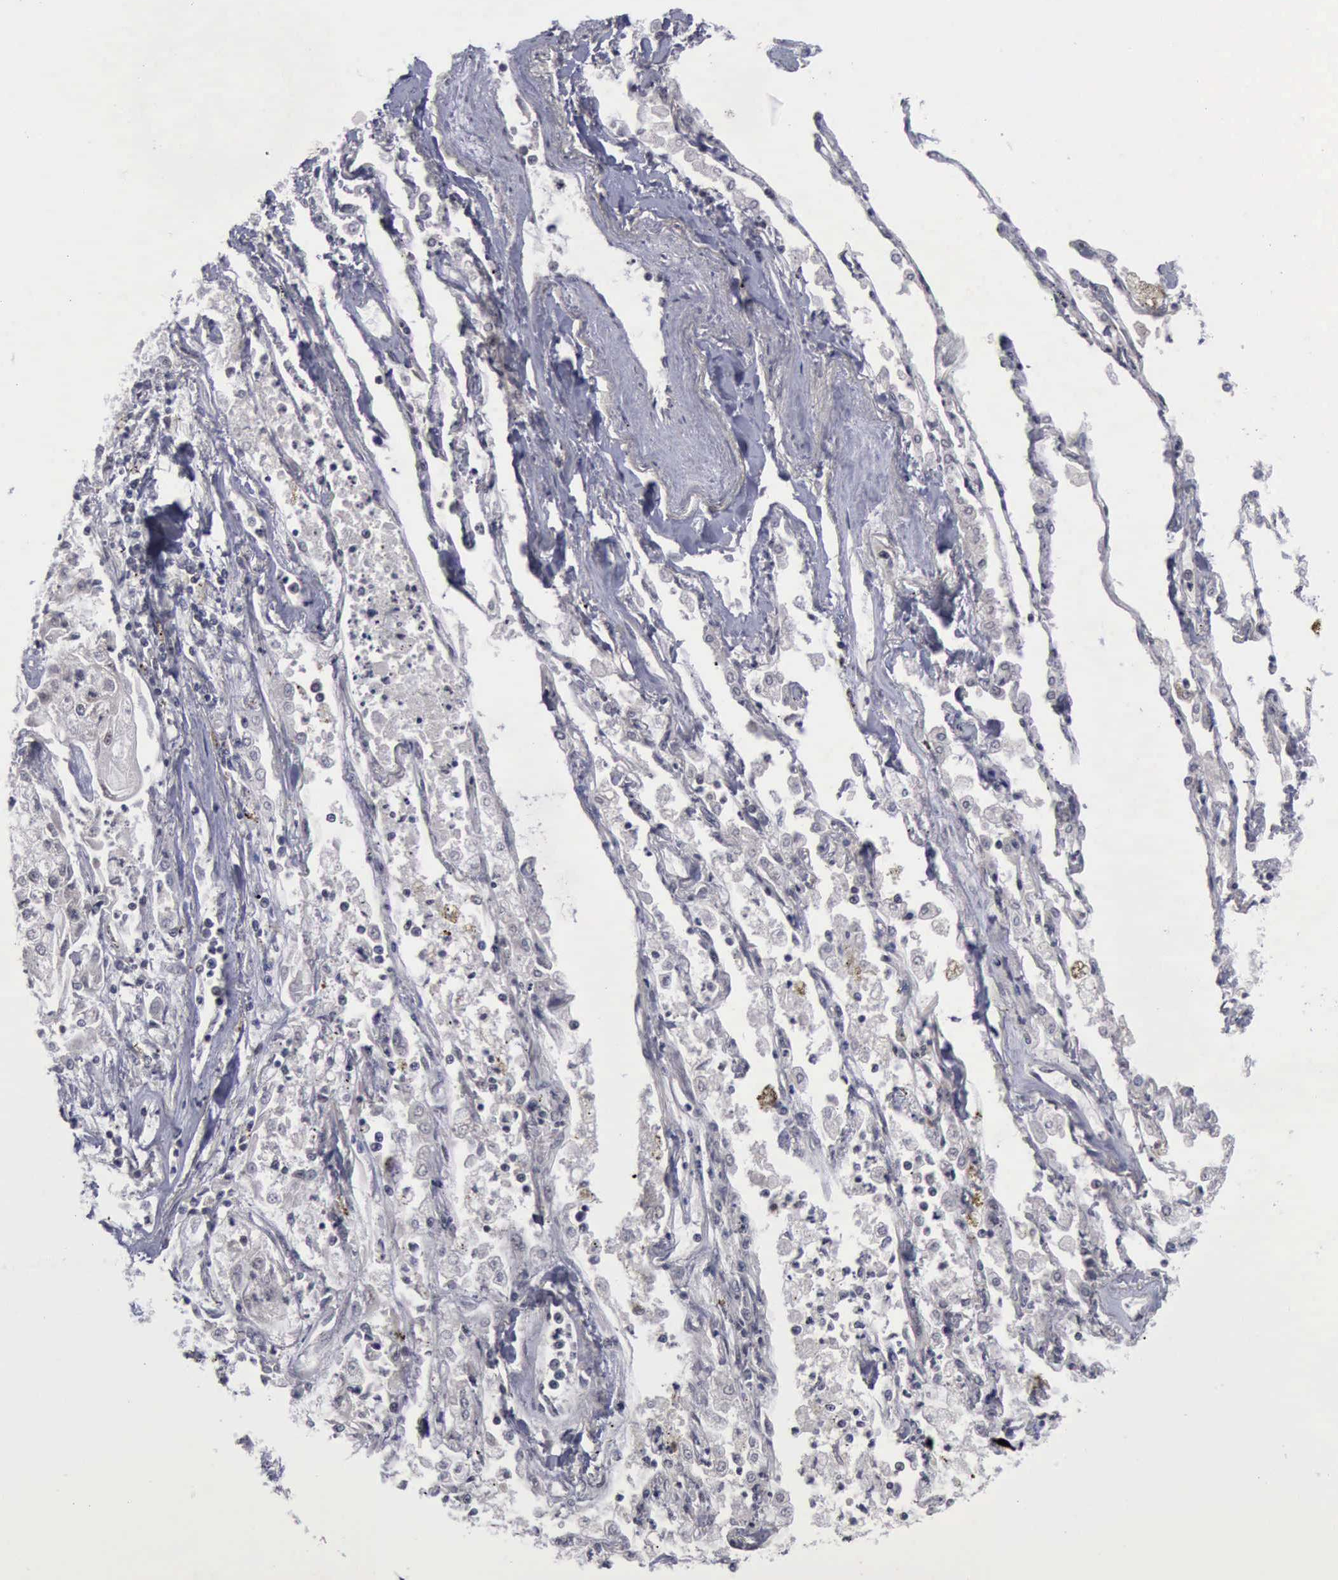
{"staining": {"intensity": "negative", "quantity": "none", "location": "none"}, "tissue": "lung cancer", "cell_type": "Tumor cells", "image_type": "cancer", "snomed": [{"axis": "morphology", "description": "Squamous cell carcinoma, NOS"}, {"axis": "topography", "description": "Lung"}], "caption": "The immunohistochemistry (IHC) histopathology image has no significant expression in tumor cells of lung cancer tissue.", "gene": "ATM", "patient": {"sex": "male", "age": 75}}